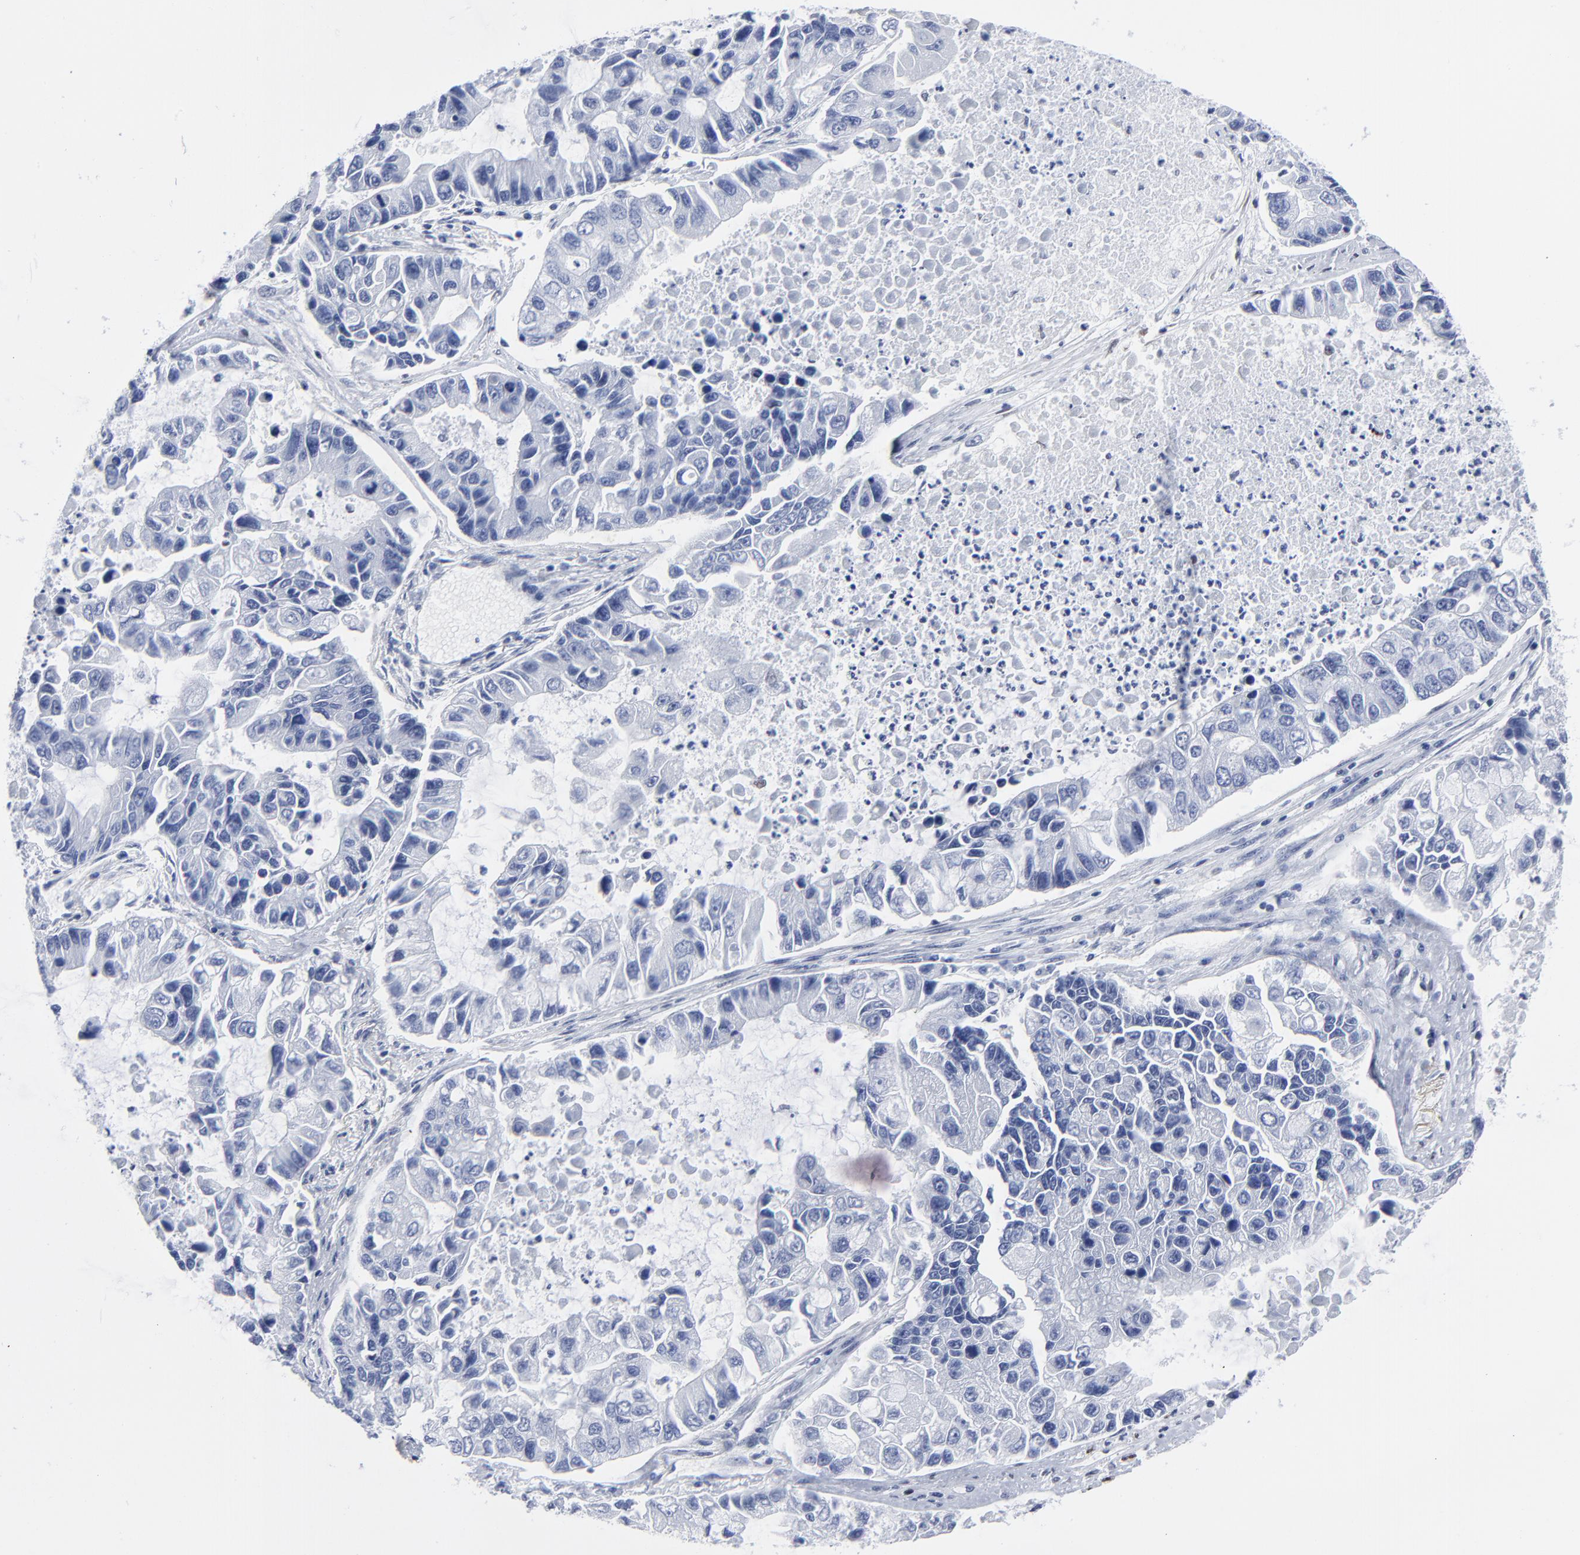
{"staining": {"intensity": "negative", "quantity": "none", "location": "none"}, "tissue": "lung cancer", "cell_type": "Tumor cells", "image_type": "cancer", "snomed": [{"axis": "morphology", "description": "Adenocarcinoma, NOS"}, {"axis": "topography", "description": "Lung"}], "caption": "A high-resolution histopathology image shows IHC staining of adenocarcinoma (lung), which displays no significant expression in tumor cells.", "gene": "JUN", "patient": {"sex": "female", "age": 51}}